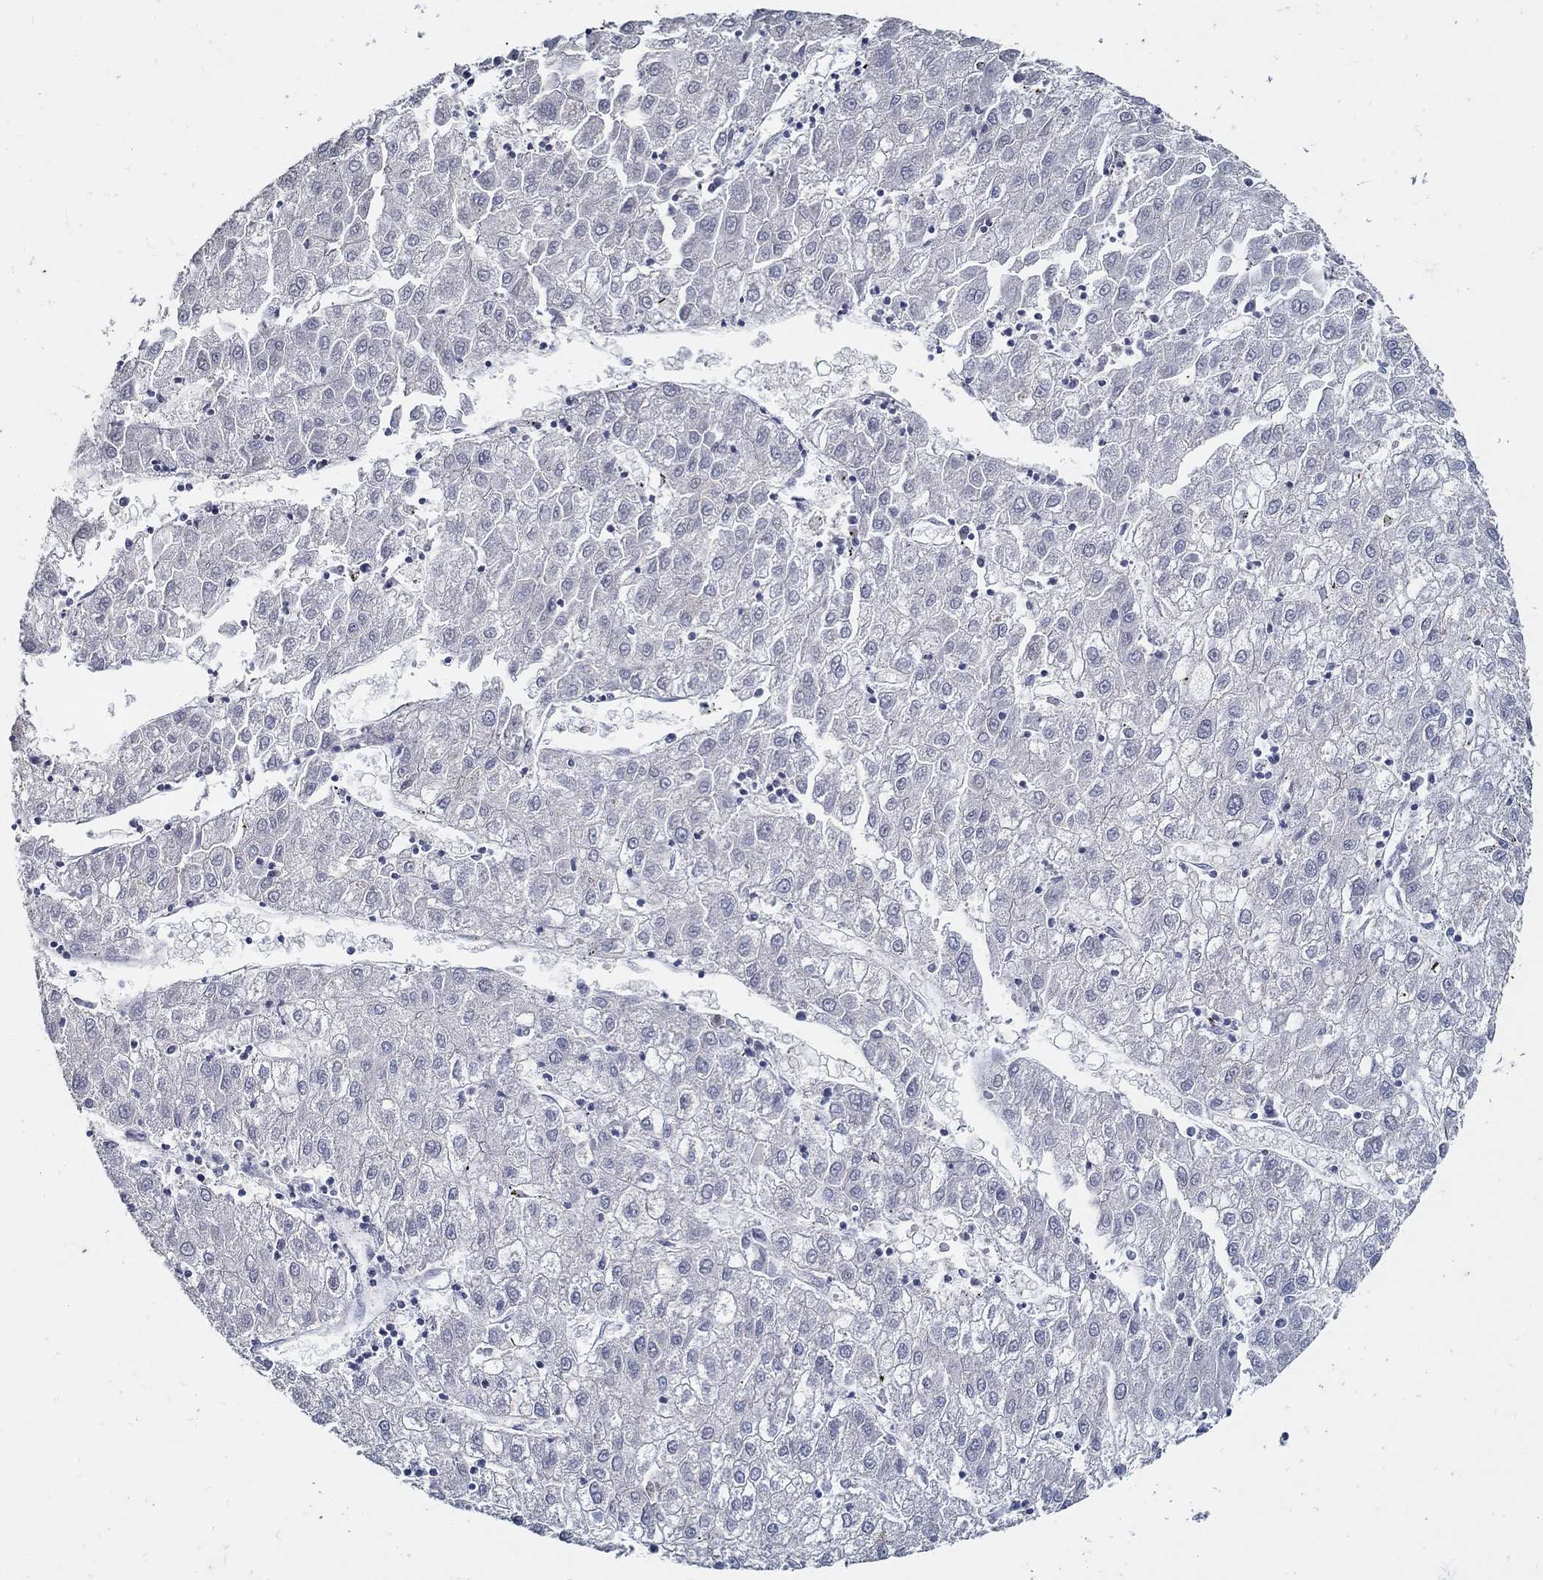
{"staining": {"intensity": "negative", "quantity": "none", "location": "none"}, "tissue": "liver cancer", "cell_type": "Tumor cells", "image_type": "cancer", "snomed": [{"axis": "morphology", "description": "Carcinoma, Hepatocellular, NOS"}, {"axis": "topography", "description": "Liver"}], "caption": "Immunohistochemistry (IHC) photomicrograph of liver hepatocellular carcinoma stained for a protein (brown), which shows no positivity in tumor cells.", "gene": "USP29", "patient": {"sex": "male", "age": 72}}